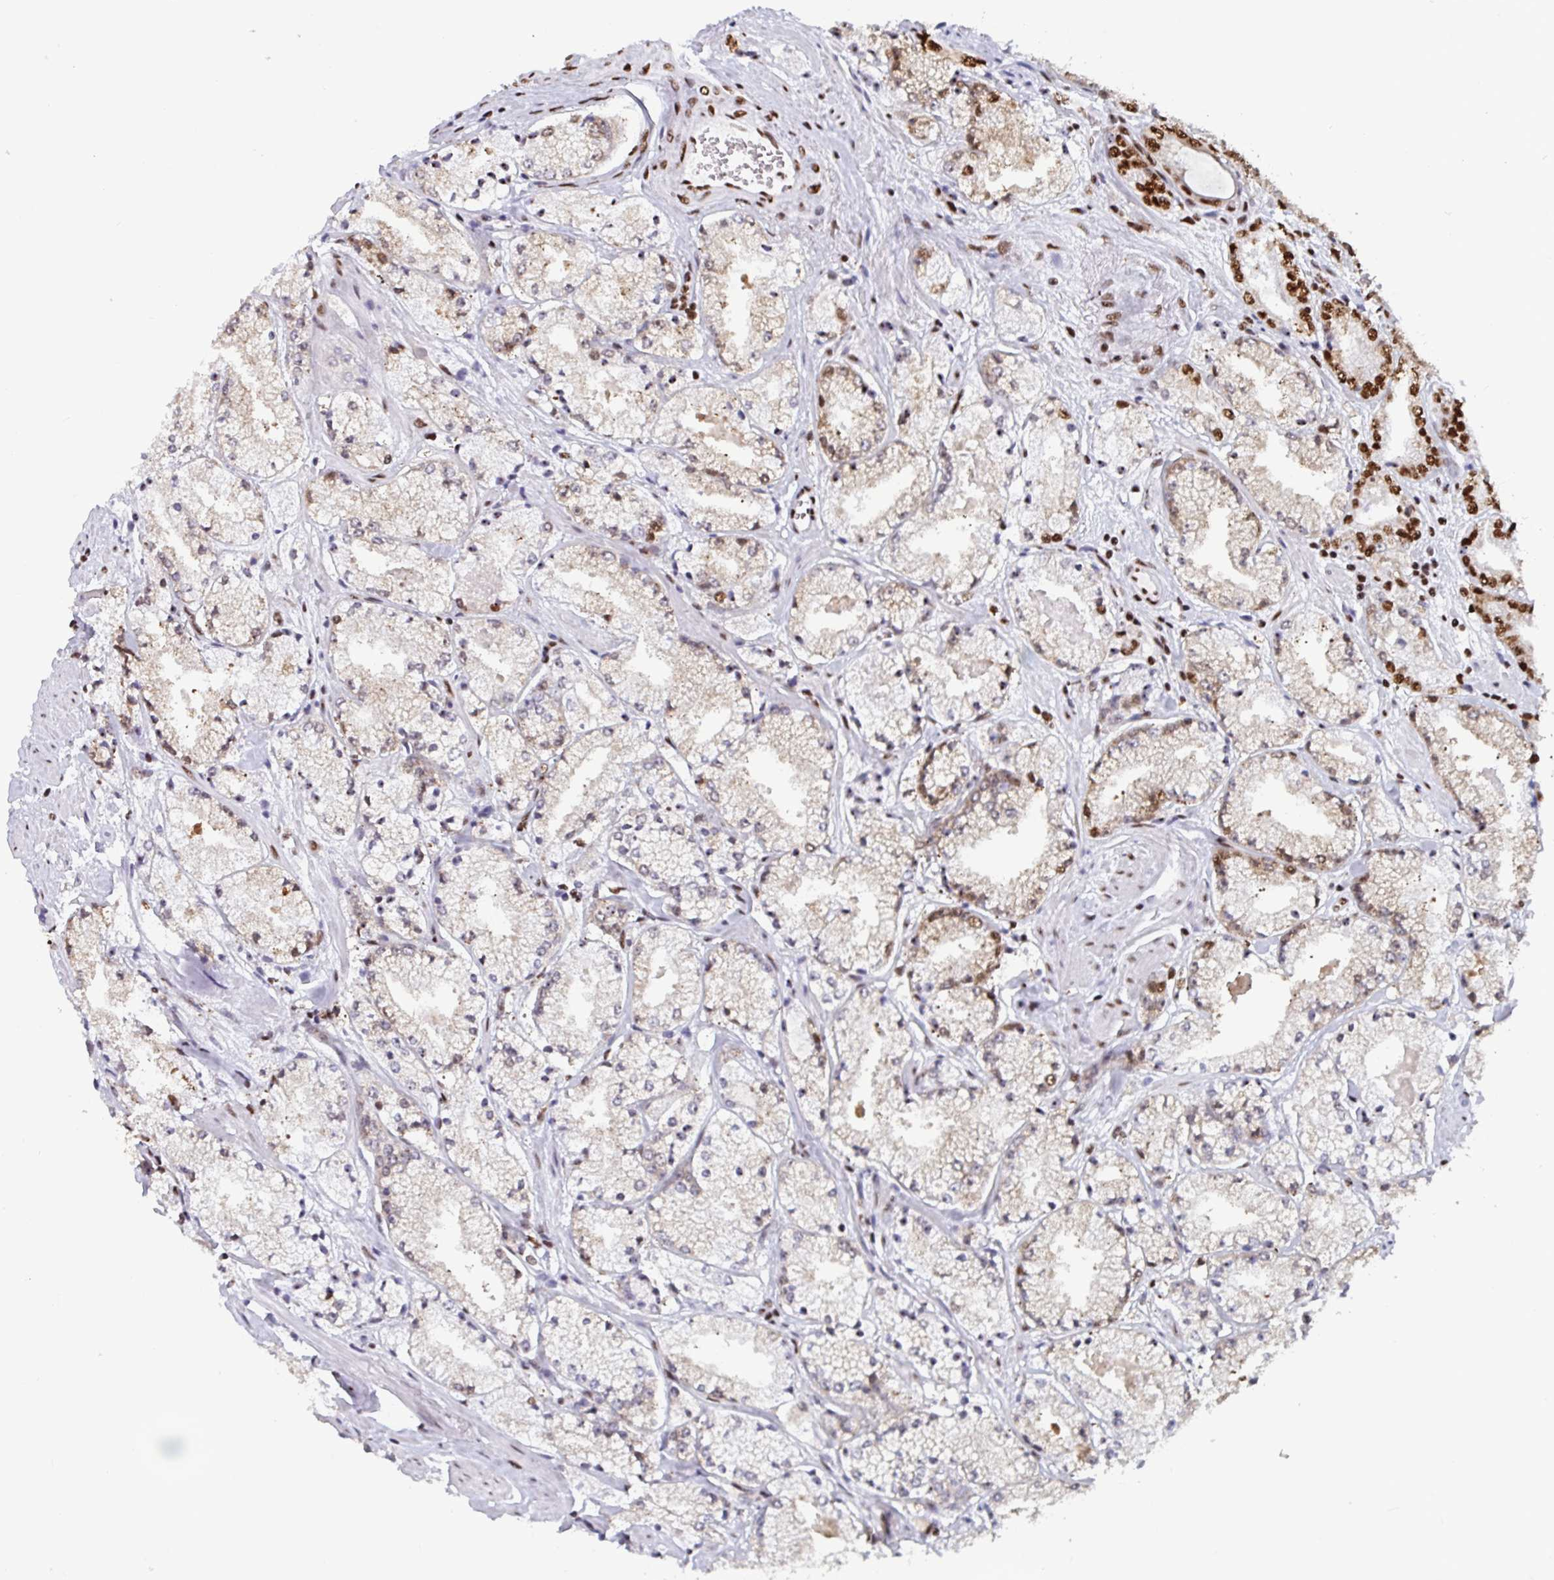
{"staining": {"intensity": "strong", "quantity": "<25%", "location": "cytoplasmic/membranous,nuclear"}, "tissue": "prostate cancer", "cell_type": "Tumor cells", "image_type": "cancer", "snomed": [{"axis": "morphology", "description": "Adenocarcinoma, High grade"}, {"axis": "topography", "description": "Prostate"}], "caption": "Protein expression analysis of human prostate adenocarcinoma (high-grade) reveals strong cytoplasmic/membranous and nuclear expression in approximately <25% of tumor cells. The staining was performed using DAB (3,3'-diaminobenzidine) to visualize the protein expression in brown, while the nuclei were stained in blue with hematoxylin (Magnification: 20x).", "gene": "GAR1", "patient": {"sex": "male", "age": 63}}